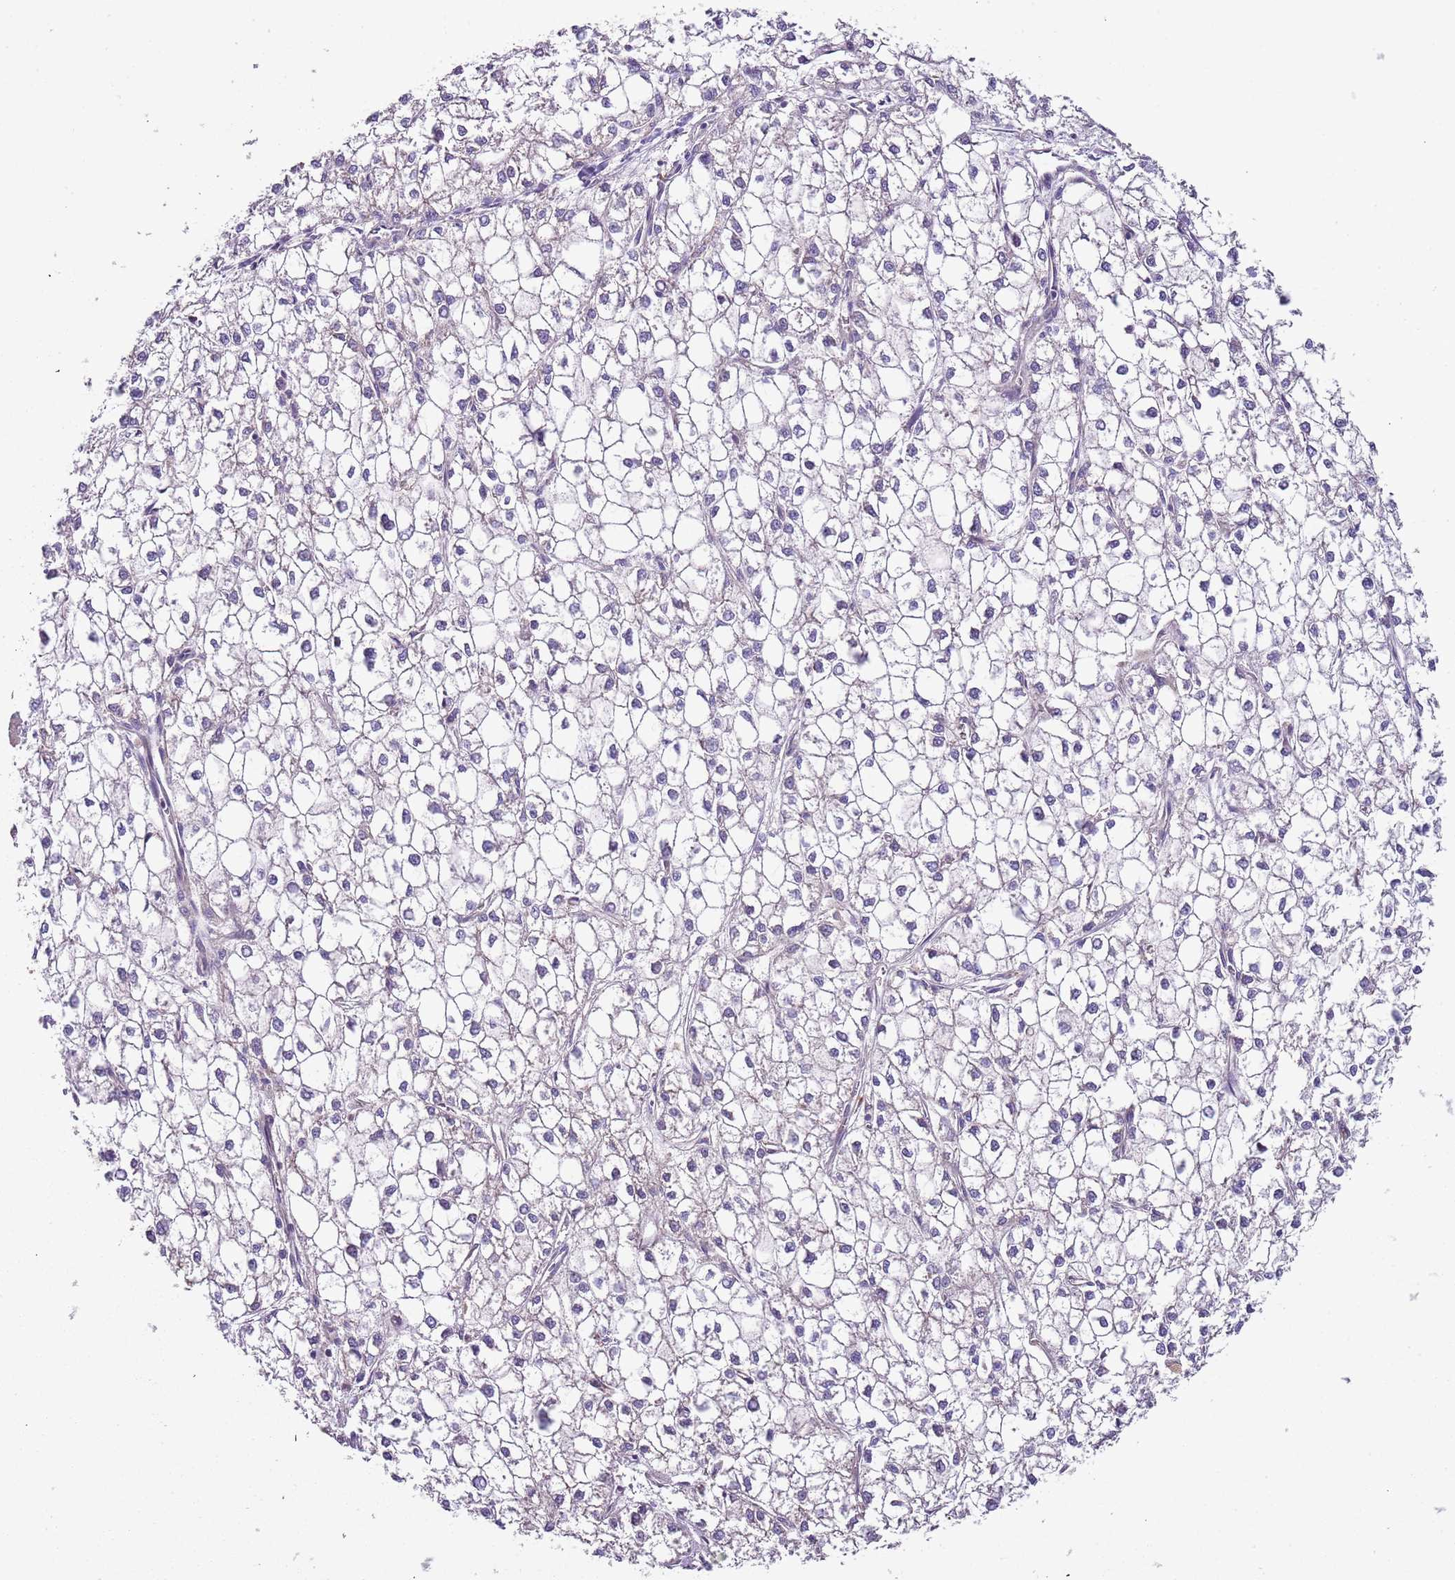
{"staining": {"intensity": "strong", "quantity": ">75%", "location": "cytoplasmic/membranous"}, "tissue": "liver cancer", "cell_type": "Tumor cells", "image_type": "cancer", "snomed": [{"axis": "morphology", "description": "Carcinoma, Hepatocellular, NOS"}, {"axis": "topography", "description": "Liver"}], "caption": "Immunohistochemistry micrograph of liver cancer (hepatocellular carcinoma) stained for a protein (brown), which shows high levels of strong cytoplasmic/membranous positivity in about >75% of tumor cells.", "gene": "VWCE", "patient": {"sex": "female", "age": 43}}